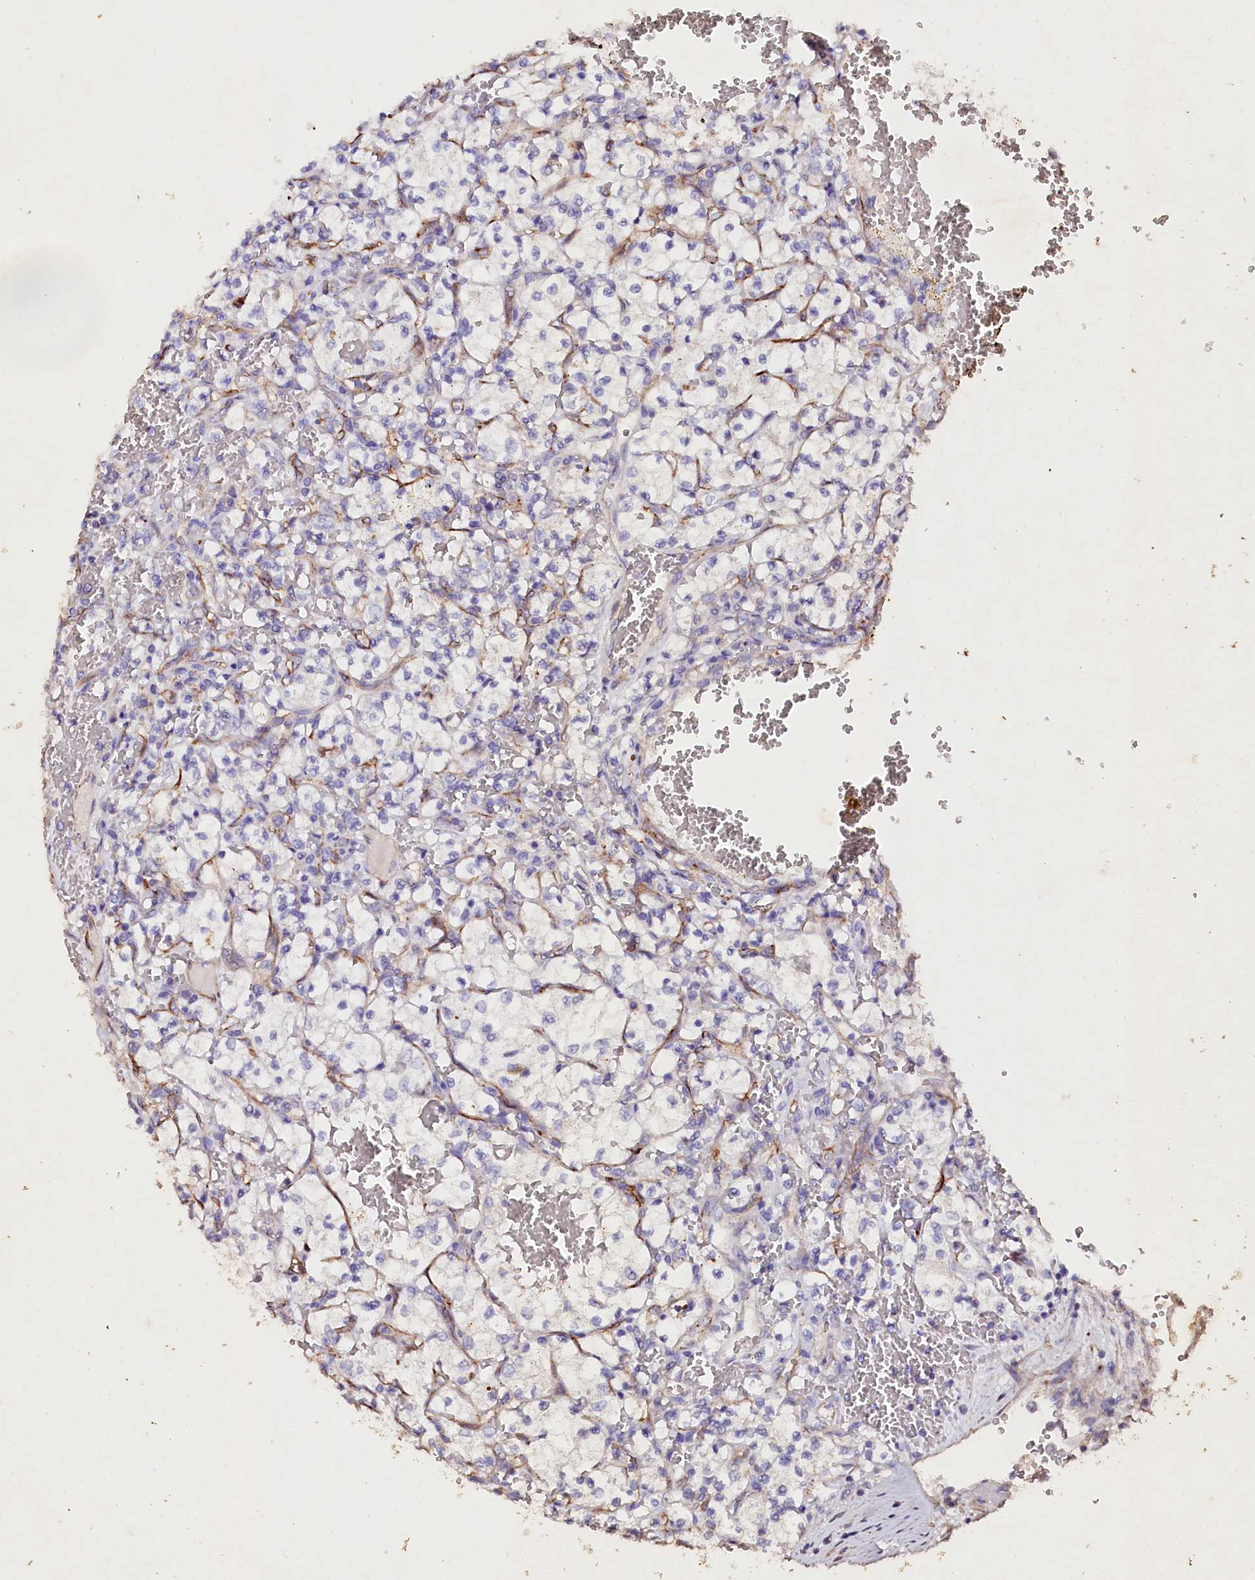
{"staining": {"intensity": "negative", "quantity": "none", "location": "none"}, "tissue": "renal cancer", "cell_type": "Tumor cells", "image_type": "cancer", "snomed": [{"axis": "morphology", "description": "Adenocarcinoma, NOS"}, {"axis": "topography", "description": "Kidney"}], "caption": "Immunohistochemistry (IHC) of human renal cancer (adenocarcinoma) shows no expression in tumor cells. (Brightfield microscopy of DAB IHC at high magnification).", "gene": "VPS36", "patient": {"sex": "female", "age": 69}}